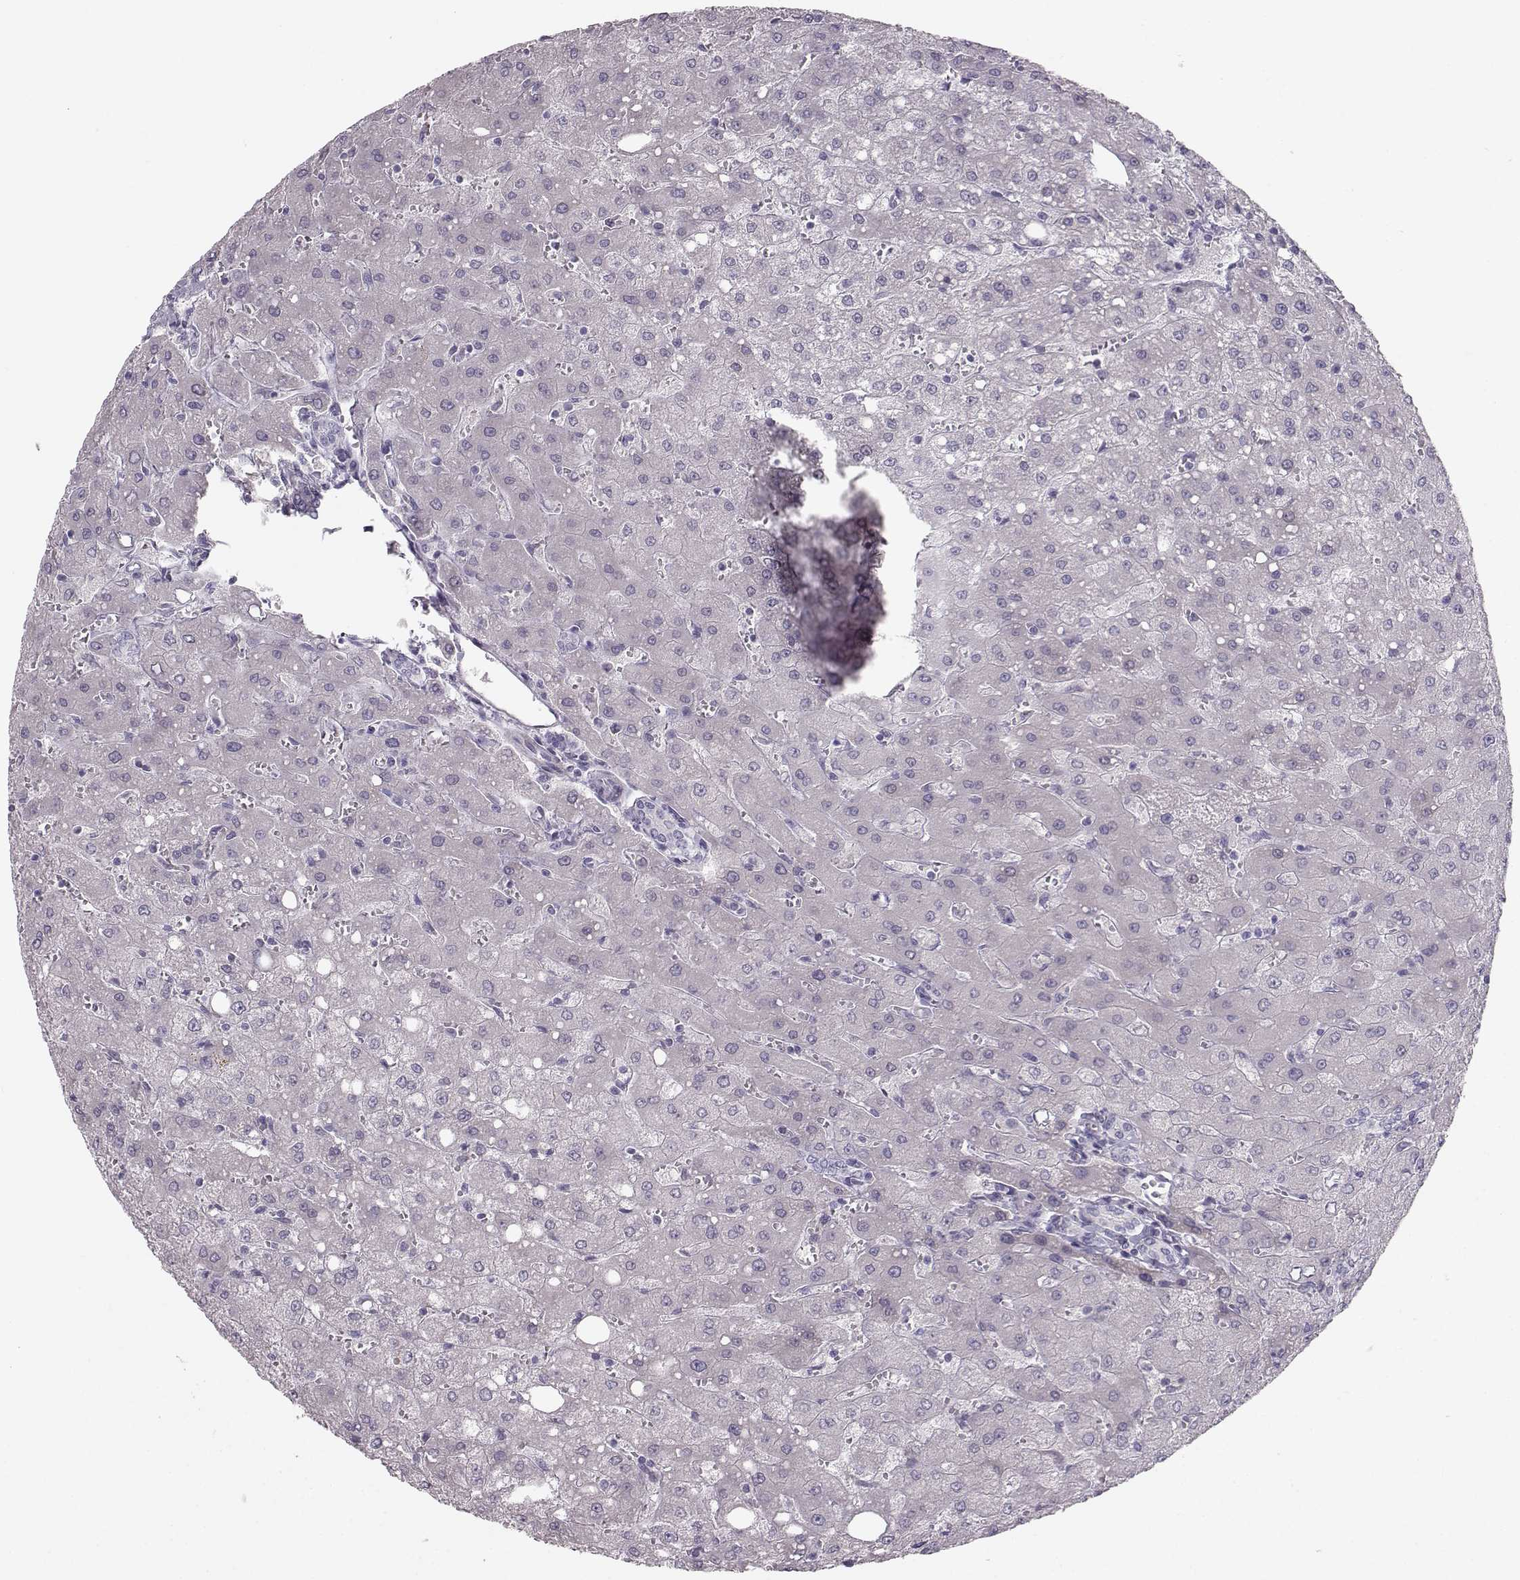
{"staining": {"intensity": "negative", "quantity": "none", "location": "none"}, "tissue": "liver", "cell_type": "Cholangiocytes", "image_type": "normal", "snomed": [{"axis": "morphology", "description": "Normal tissue, NOS"}, {"axis": "topography", "description": "Liver"}], "caption": "Photomicrograph shows no protein staining in cholangiocytes of benign liver. (Stains: DAB (3,3'-diaminobenzidine) IHC with hematoxylin counter stain, Microscopy: brightfield microscopy at high magnification).", "gene": "CASR", "patient": {"sex": "female", "age": 53}}